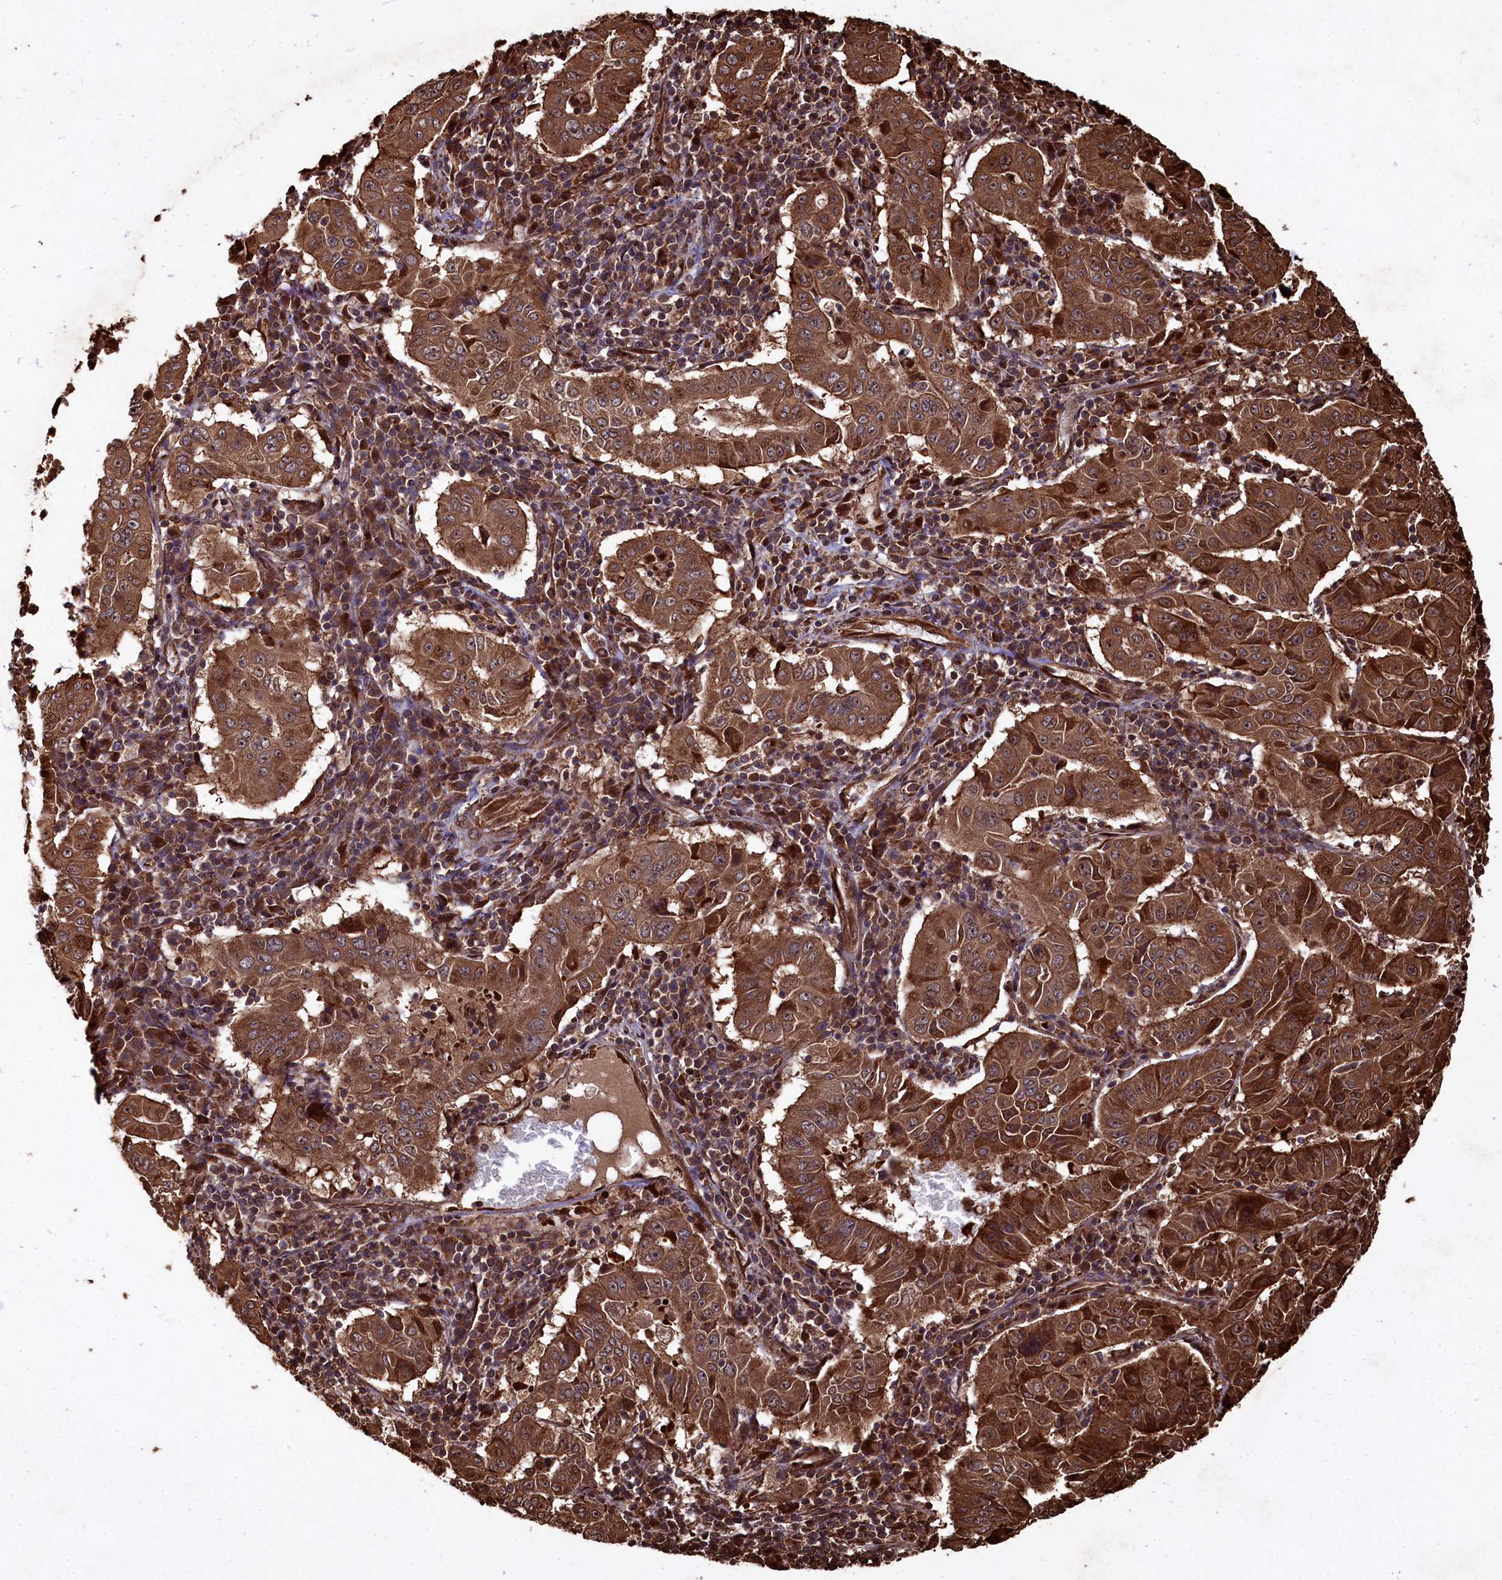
{"staining": {"intensity": "strong", "quantity": ">75%", "location": "cytoplasmic/membranous"}, "tissue": "pancreatic cancer", "cell_type": "Tumor cells", "image_type": "cancer", "snomed": [{"axis": "morphology", "description": "Adenocarcinoma, NOS"}, {"axis": "topography", "description": "Pancreas"}], "caption": "Immunohistochemical staining of human pancreatic adenocarcinoma exhibits high levels of strong cytoplasmic/membranous positivity in approximately >75% of tumor cells.", "gene": "PIGN", "patient": {"sex": "male", "age": 63}}